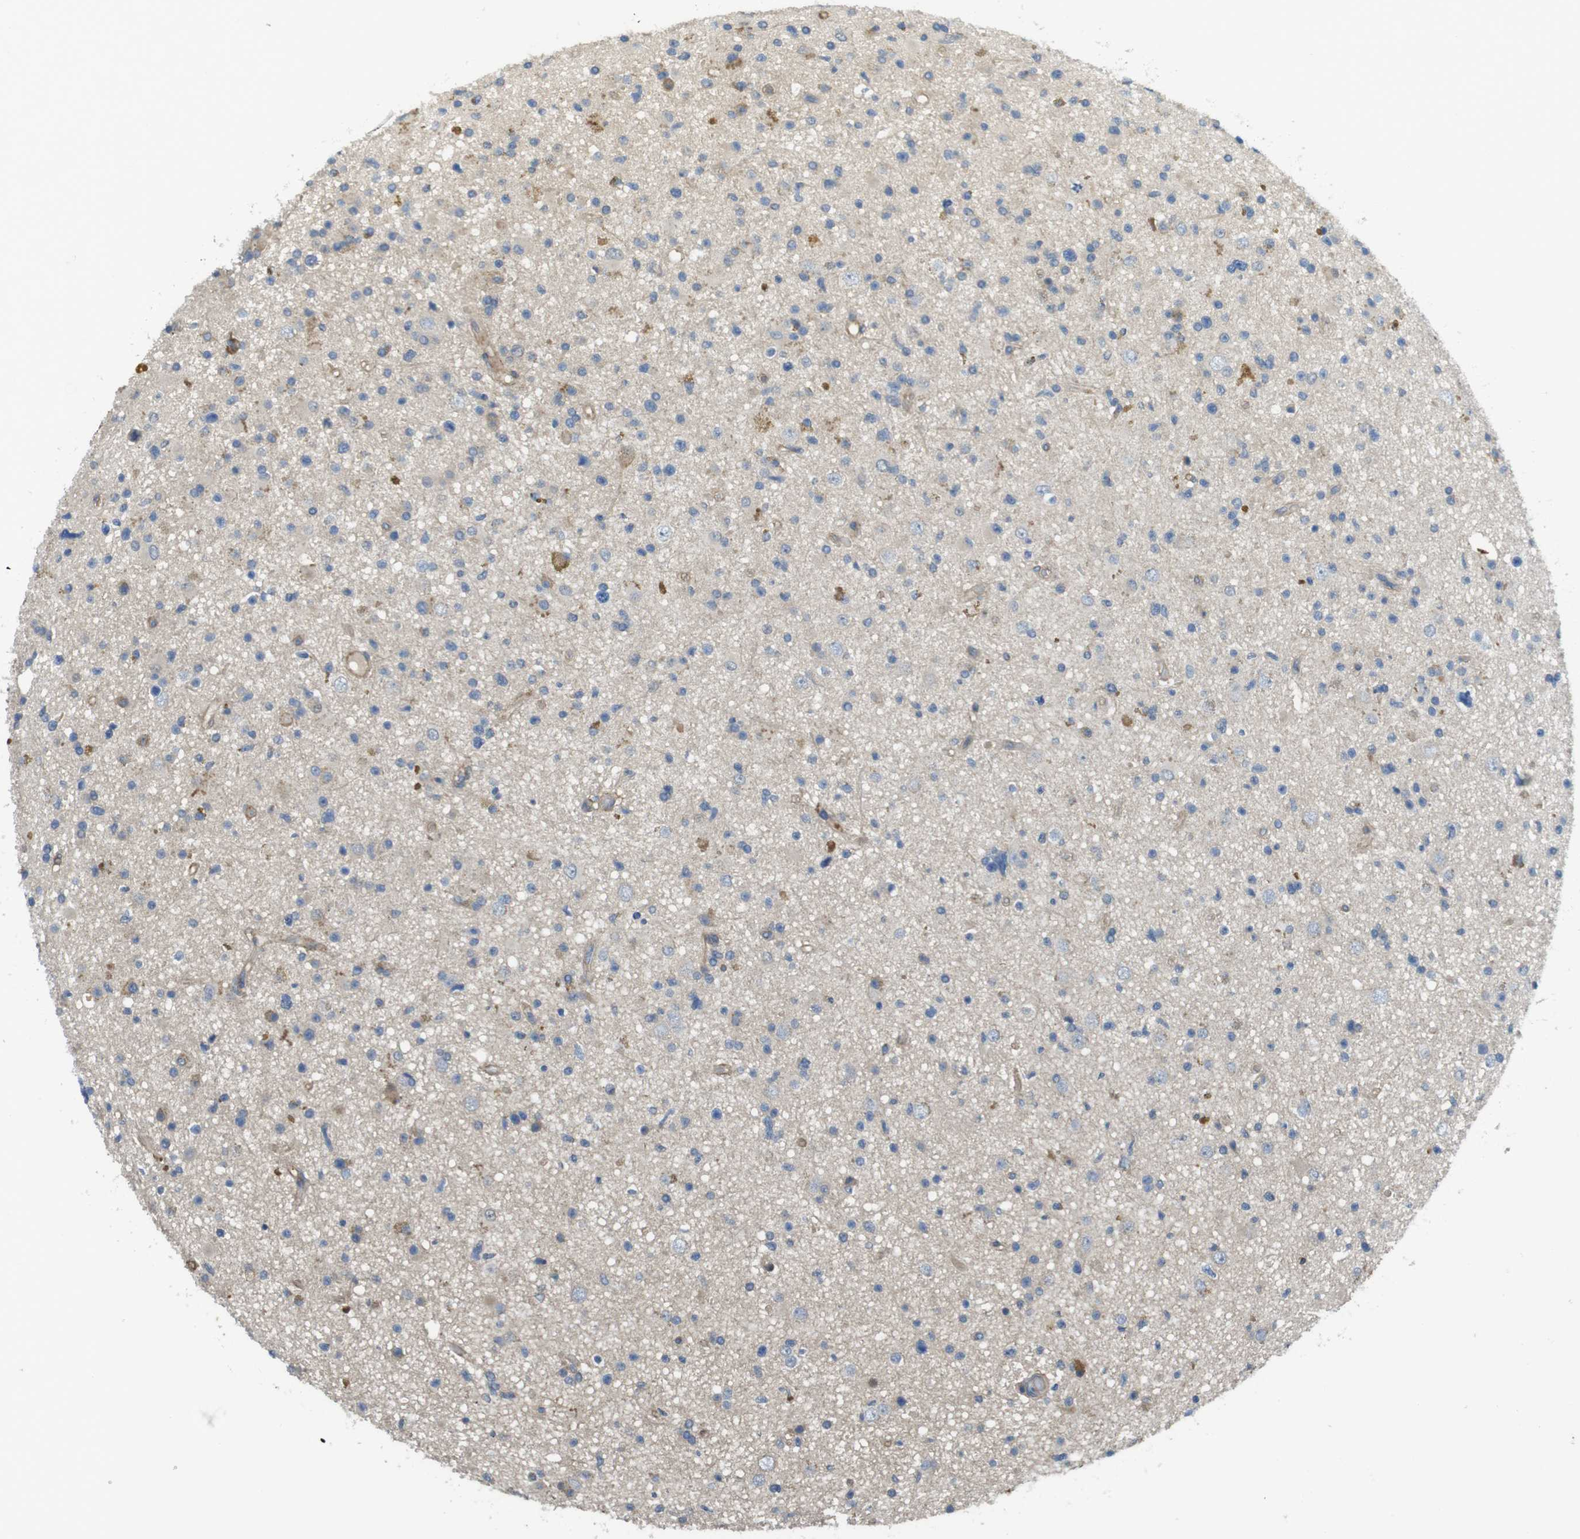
{"staining": {"intensity": "moderate", "quantity": "<25%", "location": "cytoplasmic/membranous"}, "tissue": "glioma", "cell_type": "Tumor cells", "image_type": "cancer", "snomed": [{"axis": "morphology", "description": "Glioma, malignant, High grade"}, {"axis": "topography", "description": "Brain"}], "caption": "A high-resolution image shows immunohistochemistry staining of glioma, which exhibits moderate cytoplasmic/membranous positivity in about <25% of tumor cells. (DAB IHC, brown staining for protein, blue staining for nuclei).", "gene": "ABHD15", "patient": {"sex": "male", "age": 33}}